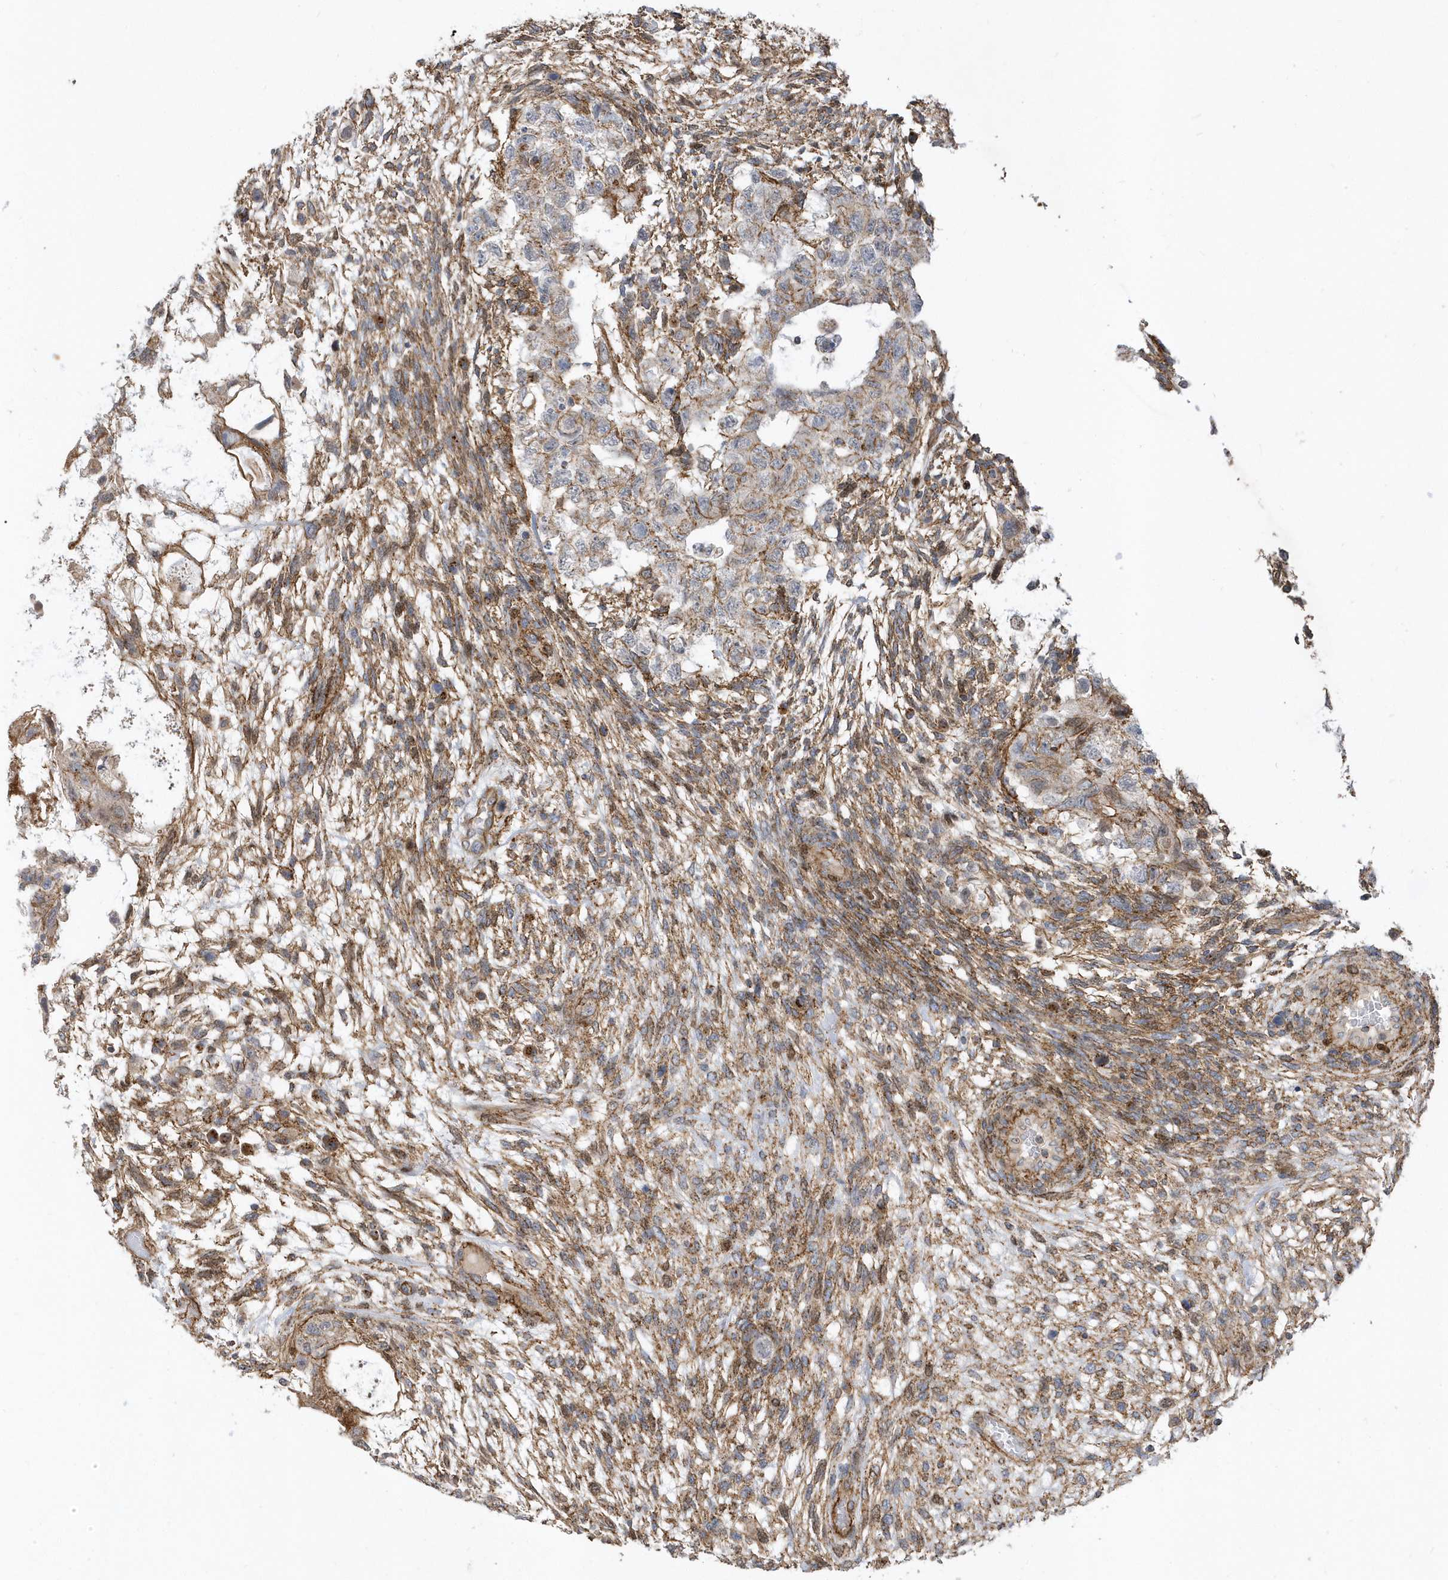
{"staining": {"intensity": "moderate", "quantity": "25%-75%", "location": "cytoplasmic/membranous"}, "tissue": "testis cancer", "cell_type": "Tumor cells", "image_type": "cancer", "snomed": [{"axis": "morphology", "description": "Normal tissue, NOS"}, {"axis": "morphology", "description": "Carcinoma, Embryonal, NOS"}, {"axis": "topography", "description": "Testis"}], "caption": "Tumor cells display medium levels of moderate cytoplasmic/membranous staining in approximately 25%-75% of cells in testis cancer.", "gene": "HRH4", "patient": {"sex": "male", "age": 36}}